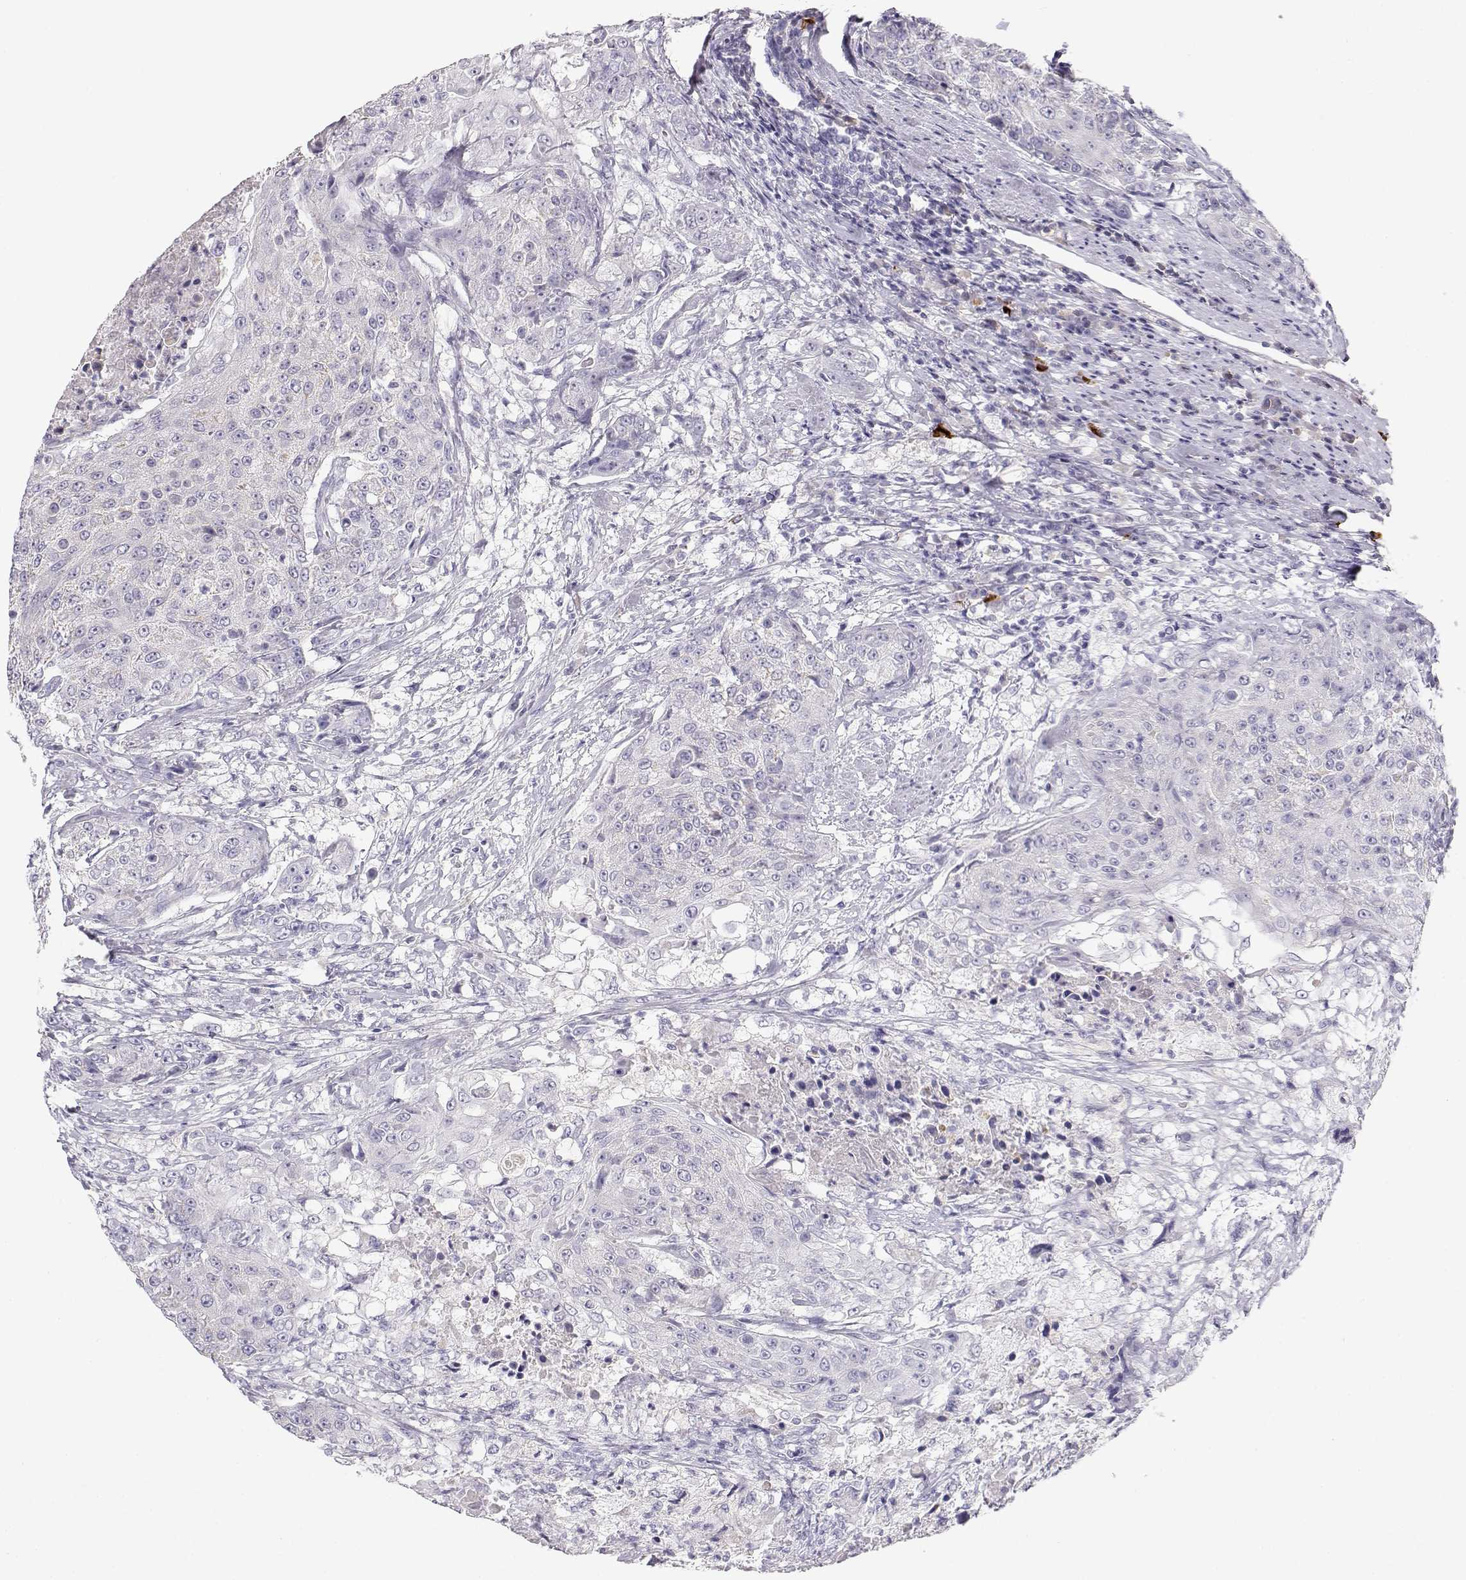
{"staining": {"intensity": "negative", "quantity": "none", "location": "none"}, "tissue": "urothelial cancer", "cell_type": "Tumor cells", "image_type": "cancer", "snomed": [{"axis": "morphology", "description": "Urothelial carcinoma, High grade"}, {"axis": "topography", "description": "Urinary bladder"}], "caption": "Immunohistochemistry (IHC) photomicrograph of neoplastic tissue: urothelial carcinoma (high-grade) stained with DAB (3,3'-diaminobenzidine) displays no significant protein positivity in tumor cells.", "gene": "GPR174", "patient": {"sex": "female", "age": 63}}